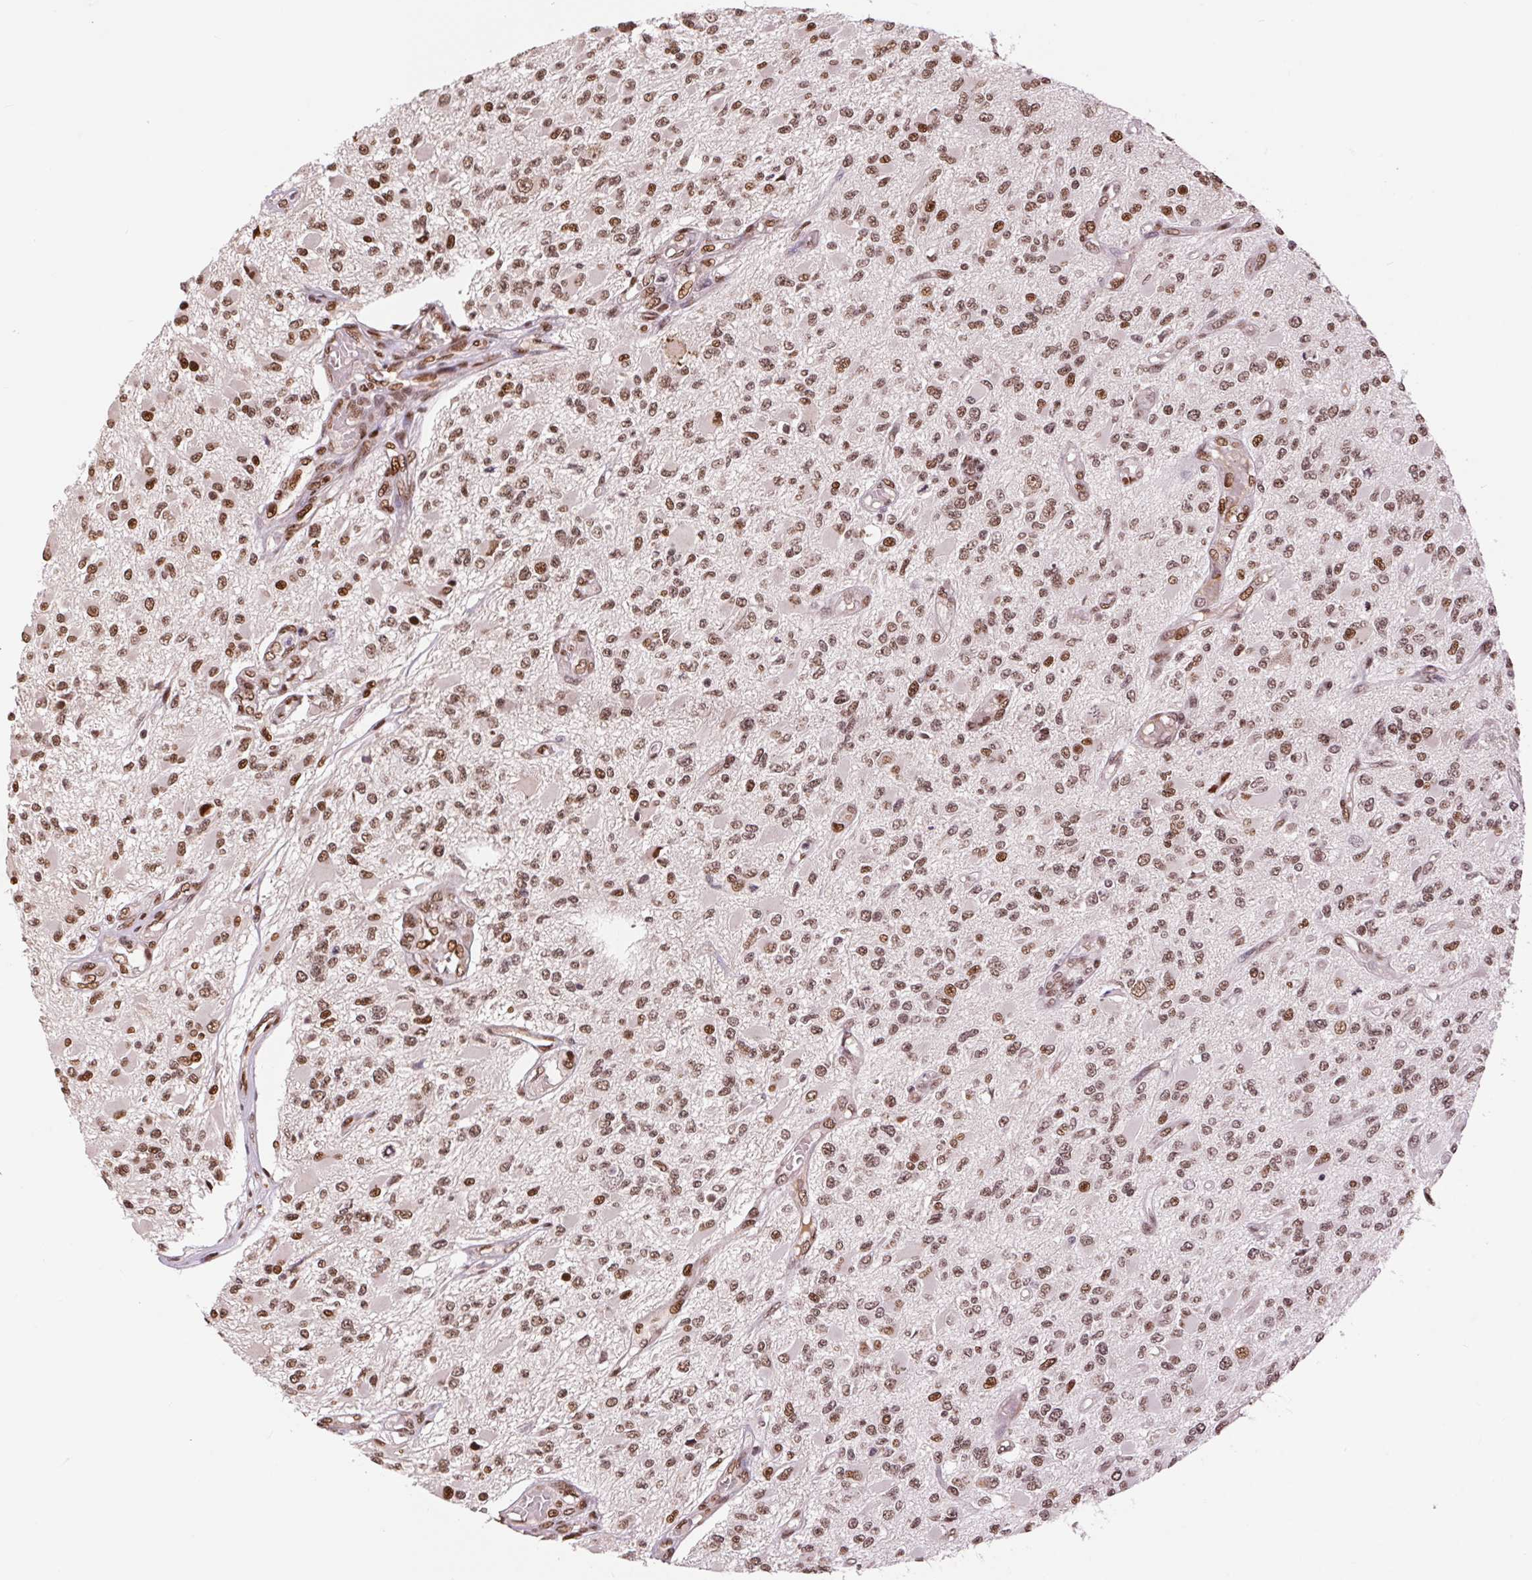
{"staining": {"intensity": "moderate", "quantity": ">75%", "location": "nuclear"}, "tissue": "glioma", "cell_type": "Tumor cells", "image_type": "cancer", "snomed": [{"axis": "morphology", "description": "Glioma, malignant, High grade"}, {"axis": "topography", "description": "Brain"}], "caption": "Glioma tissue reveals moderate nuclear positivity in approximately >75% of tumor cells", "gene": "RAD23A", "patient": {"sex": "female", "age": 63}}